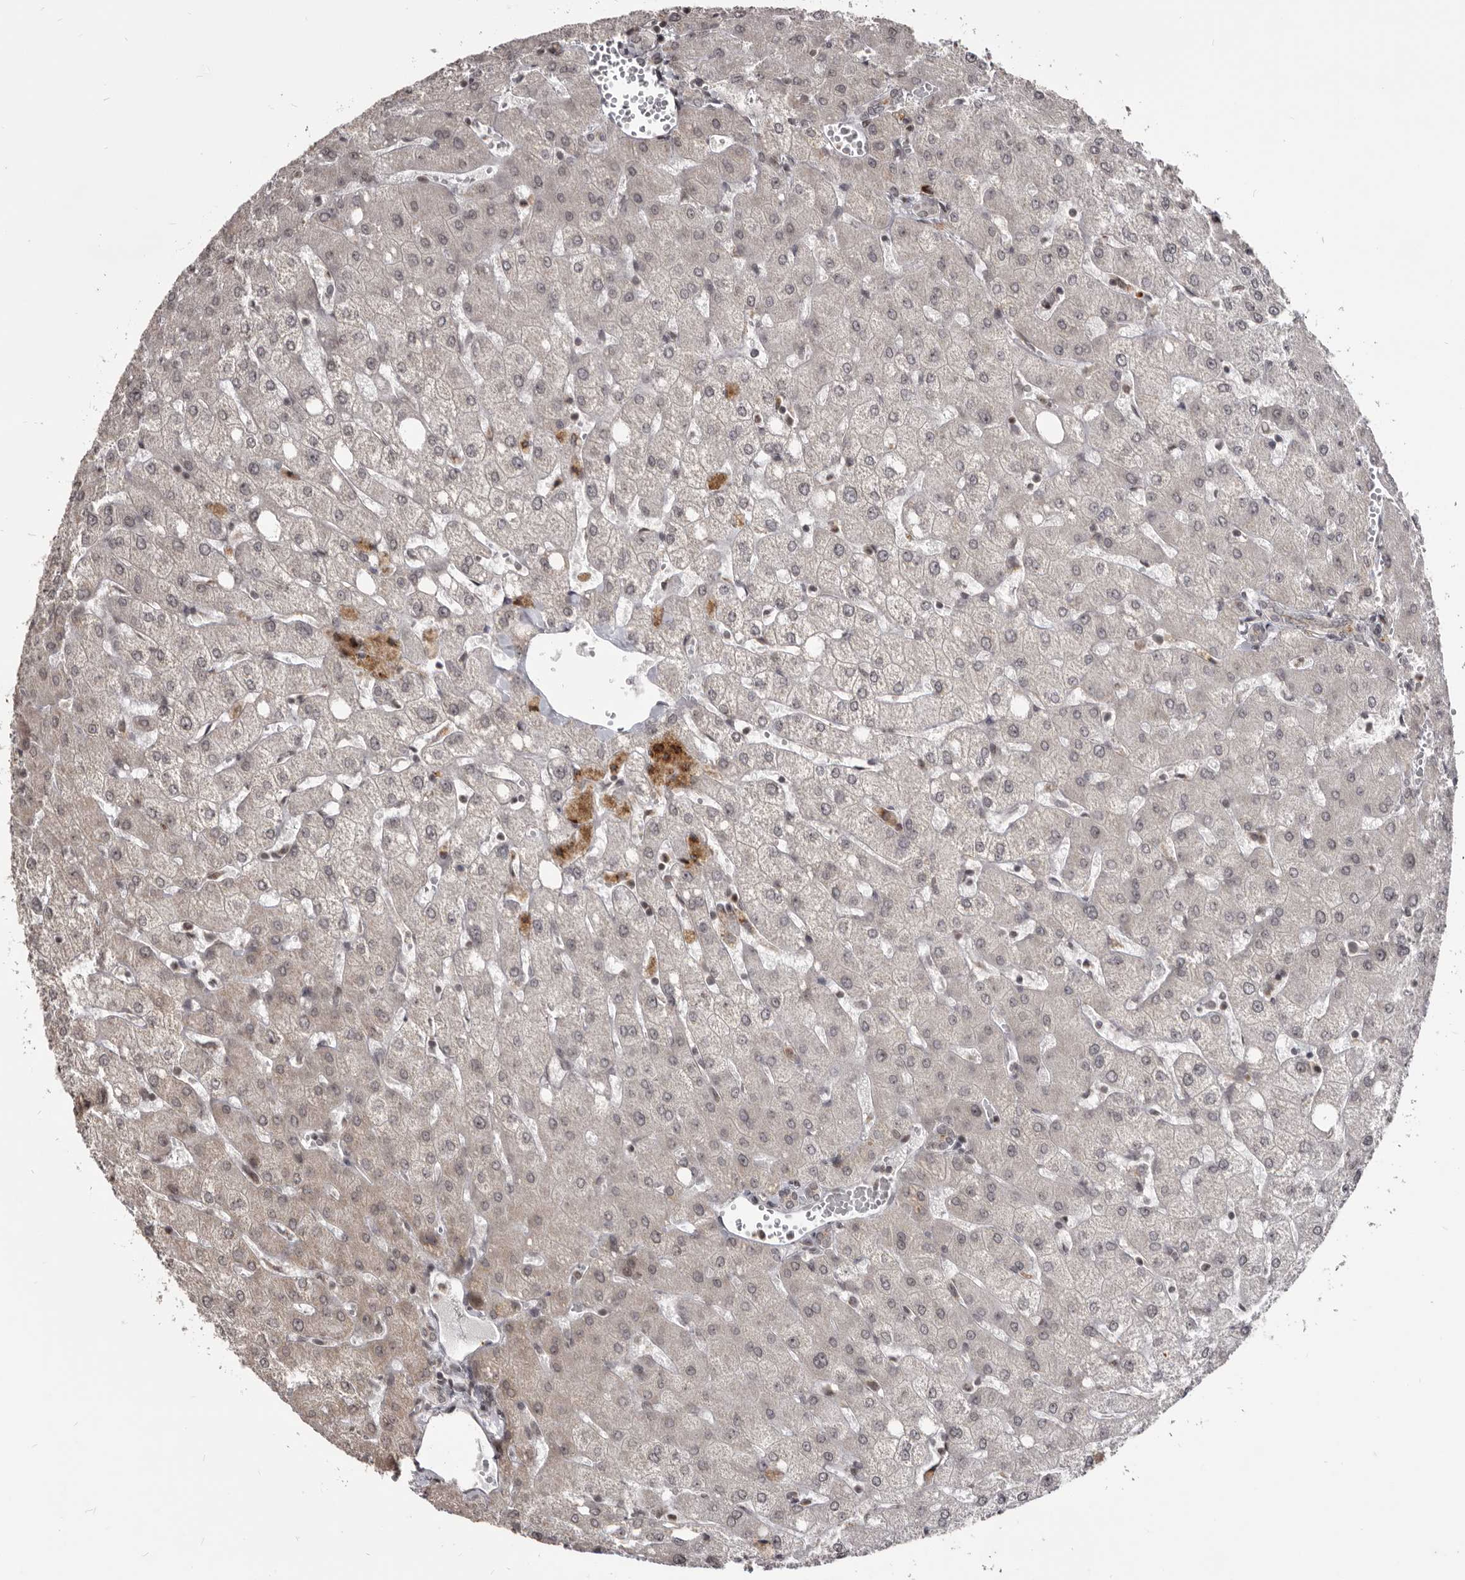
{"staining": {"intensity": "negative", "quantity": "none", "location": "none"}, "tissue": "liver", "cell_type": "Cholangiocytes", "image_type": "normal", "snomed": [{"axis": "morphology", "description": "Normal tissue, NOS"}, {"axis": "topography", "description": "Liver"}], "caption": "An IHC image of benign liver is shown. There is no staining in cholangiocytes of liver. Nuclei are stained in blue.", "gene": "THUMPD1", "patient": {"sex": "female", "age": 54}}